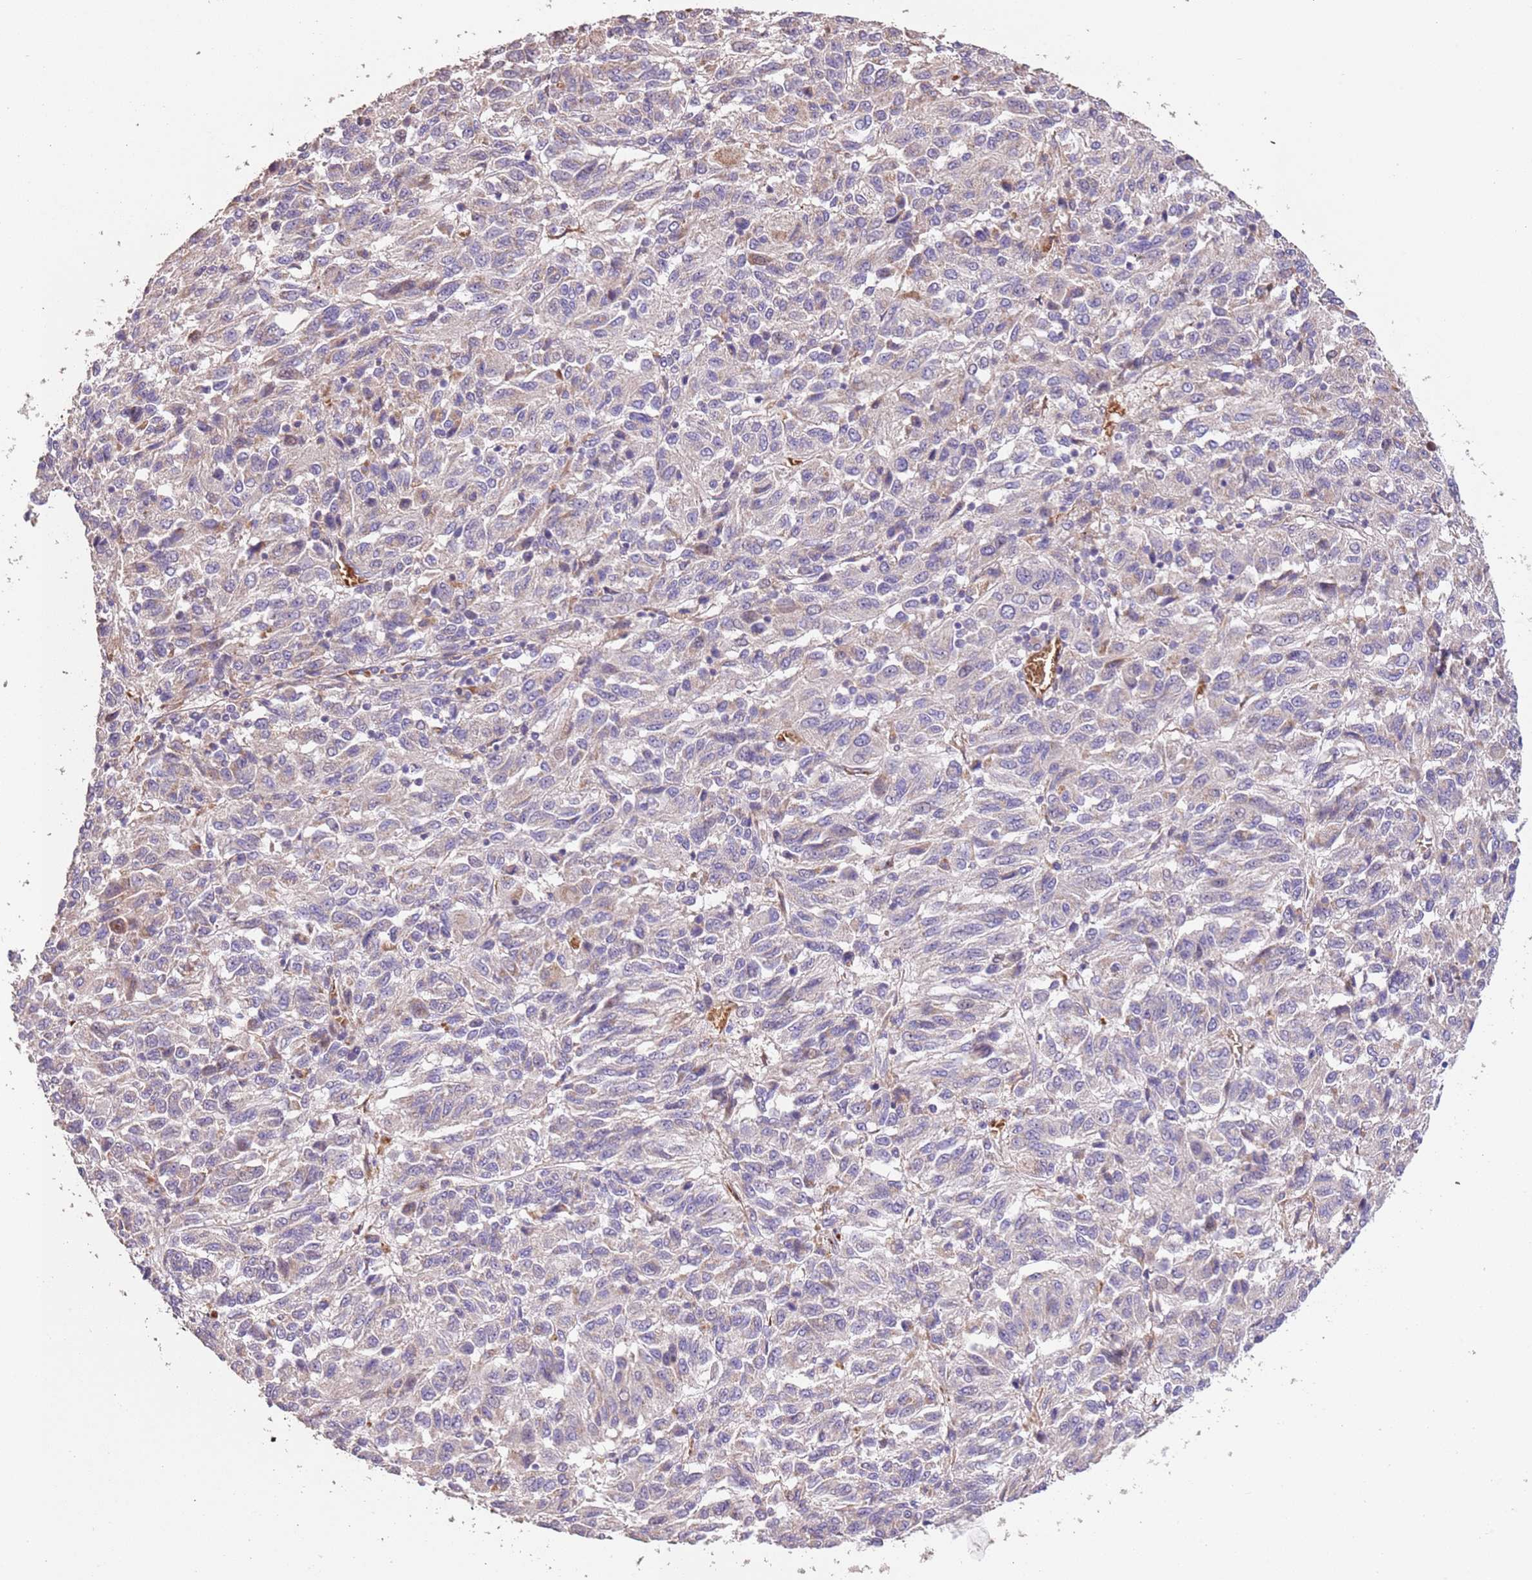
{"staining": {"intensity": "negative", "quantity": "none", "location": "none"}, "tissue": "melanoma", "cell_type": "Tumor cells", "image_type": "cancer", "snomed": [{"axis": "morphology", "description": "Malignant melanoma, Metastatic site"}, {"axis": "topography", "description": "Lung"}], "caption": "This micrograph is of malignant melanoma (metastatic site) stained with immunohistochemistry (IHC) to label a protein in brown with the nuclei are counter-stained blue. There is no positivity in tumor cells.", "gene": "PIGA", "patient": {"sex": "male", "age": 64}}